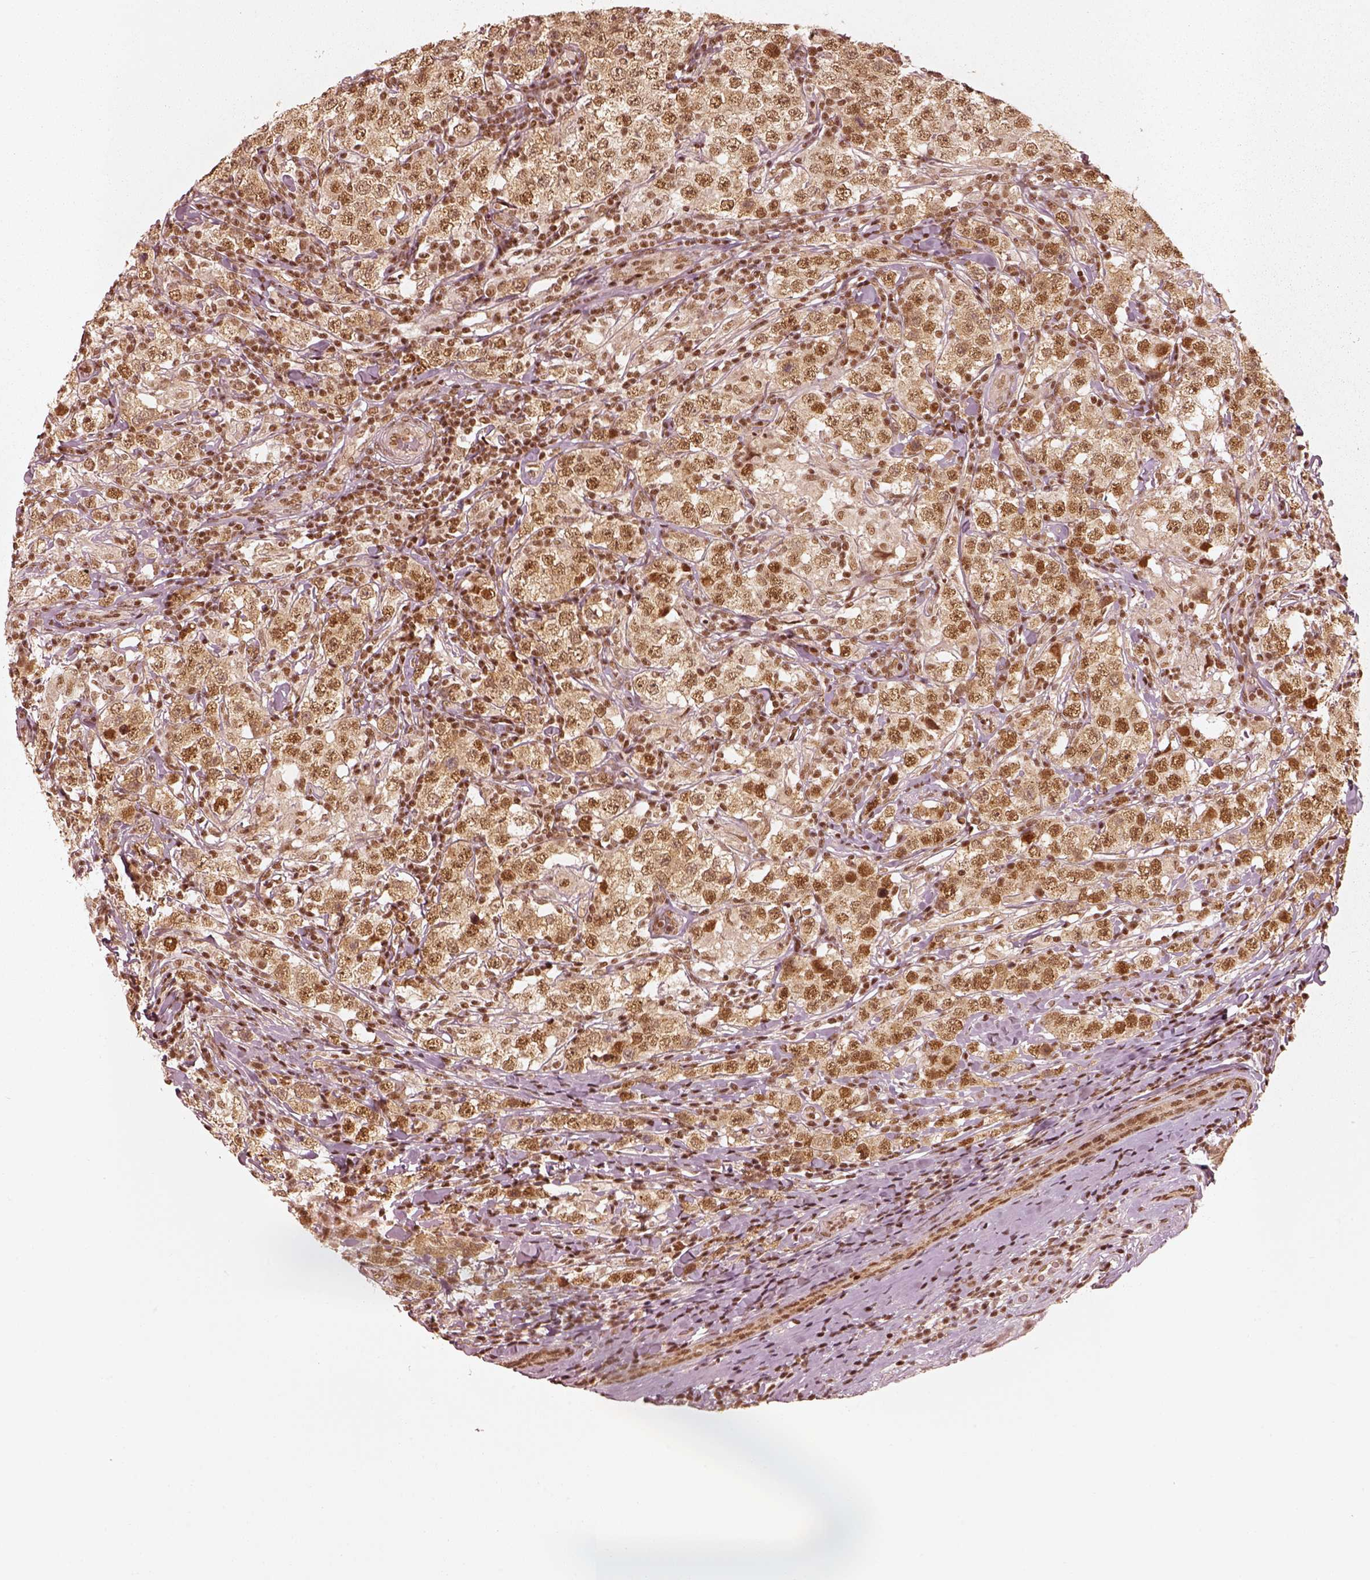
{"staining": {"intensity": "moderate", "quantity": ">75%", "location": "nuclear"}, "tissue": "testis cancer", "cell_type": "Tumor cells", "image_type": "cancer", "snomed": [{"axis": "morphology", "description": "Seminoma, NOS"}, {"axis": "morphology", "description": "Carcinoma, Embryonal, NOS"}, {"axis": "topography", "description": "Testis"}], "caption": "The immunohistochemical stain shows moderate nuclear staining in tumor cells of testis cancer tissue.", "gene": "GMEB2", "patient": {"sex": "male", "age": 41}}